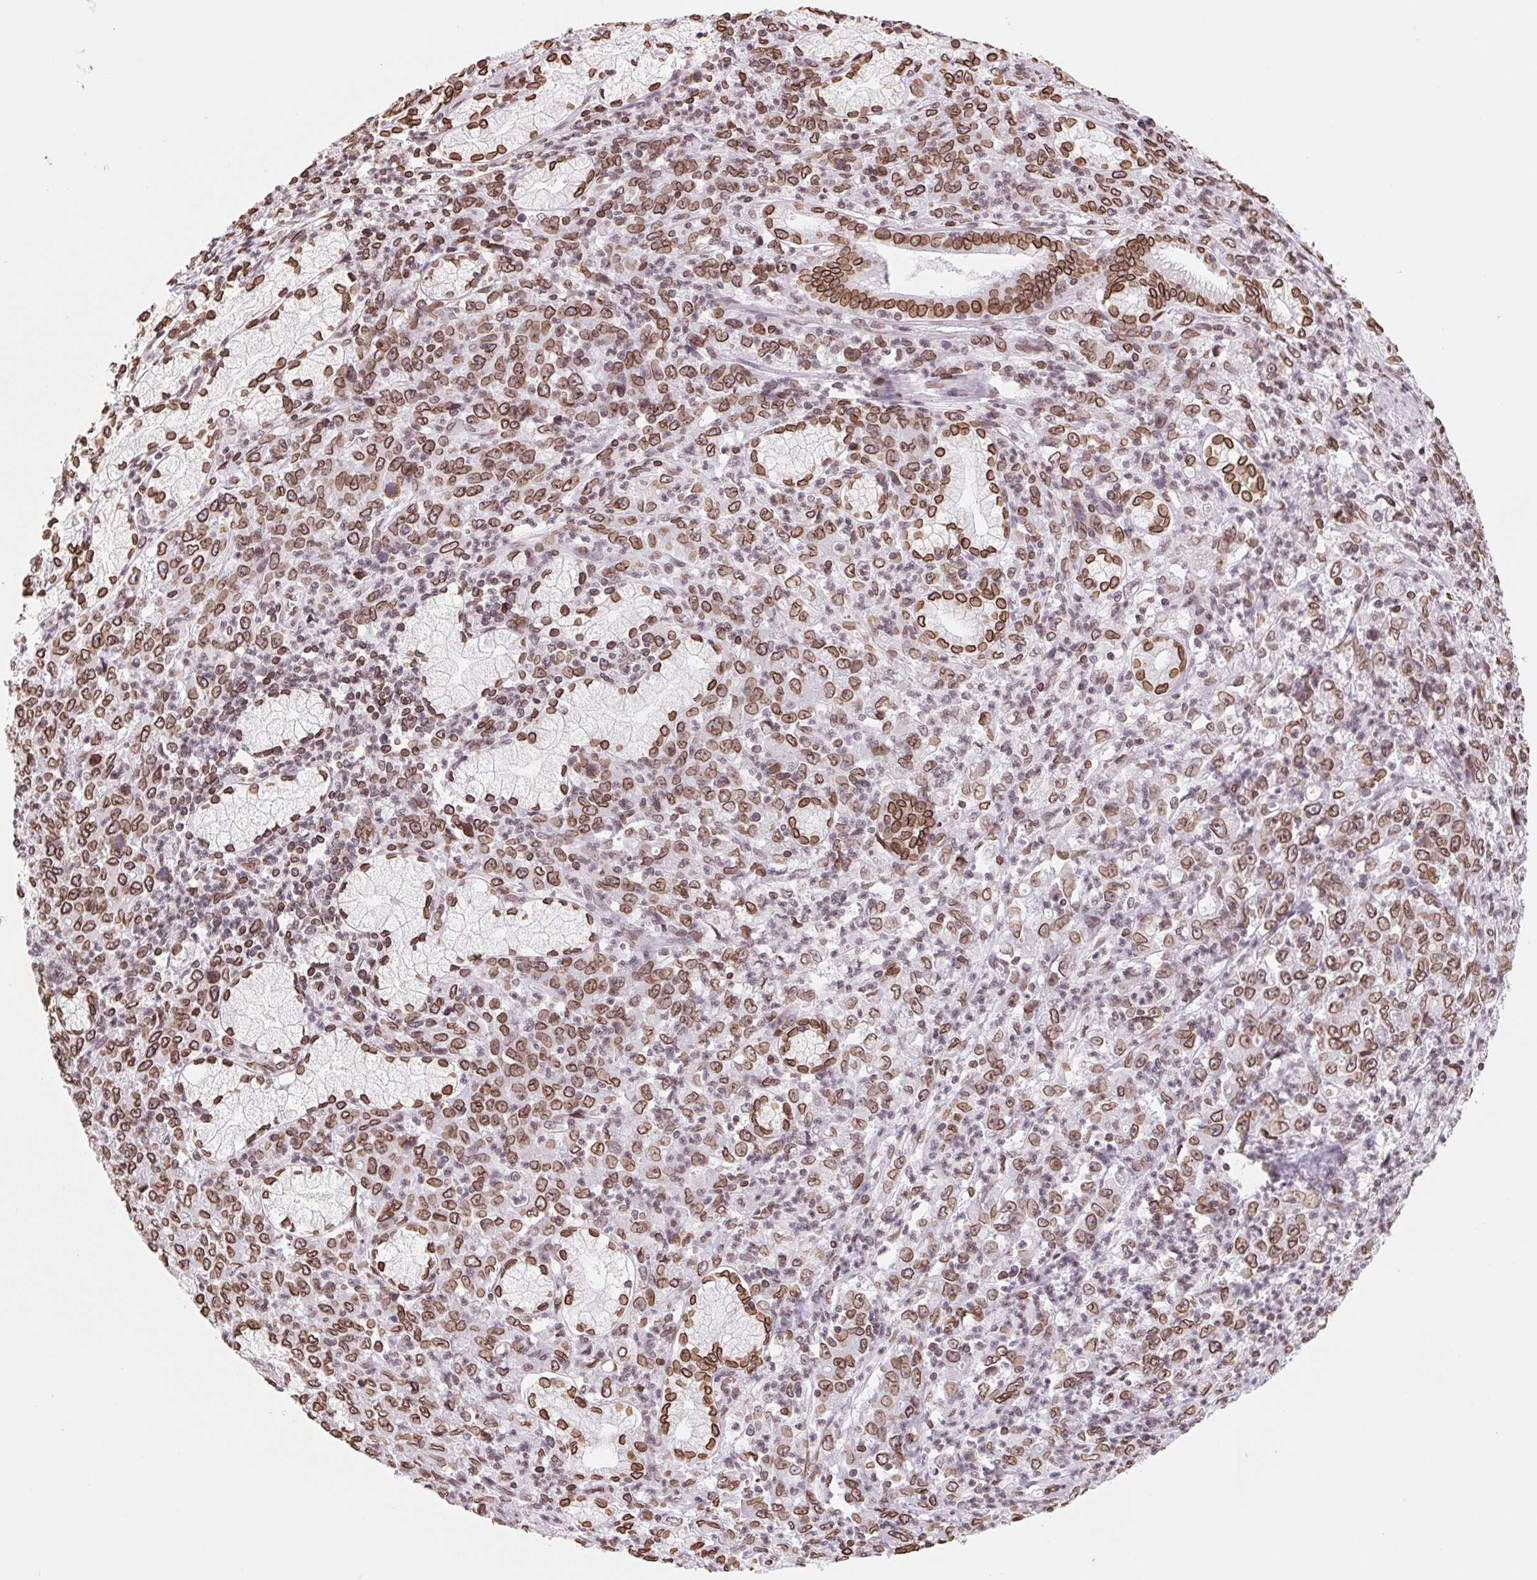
{"staining": {"intensity": "strong", "quantity": ">75%", "location": "cytoplasmic/membranous,nuclear"}, "tissue": "stomach cancer", "cell_type": "Tumor cells", "image_type": "cancer", "snomed": [{"axis": "morphology", "description": "Adenocarcinoma, NOS"}, {"axis": "topography", "description": "Stomach, lower"}], "caption": "Stomach cancer stained with IHC reveals strong cytoplasmic/membranous and nuclear positivity in about >75% of tumor cells. The staining was performed using DAB to visualize the protein expression in brown, while the nuclei were stained in blue with hematoxylin (Magnification: 20x).", "gene": "LMNB2", "patient": {"sex": "female", "age": 71}}